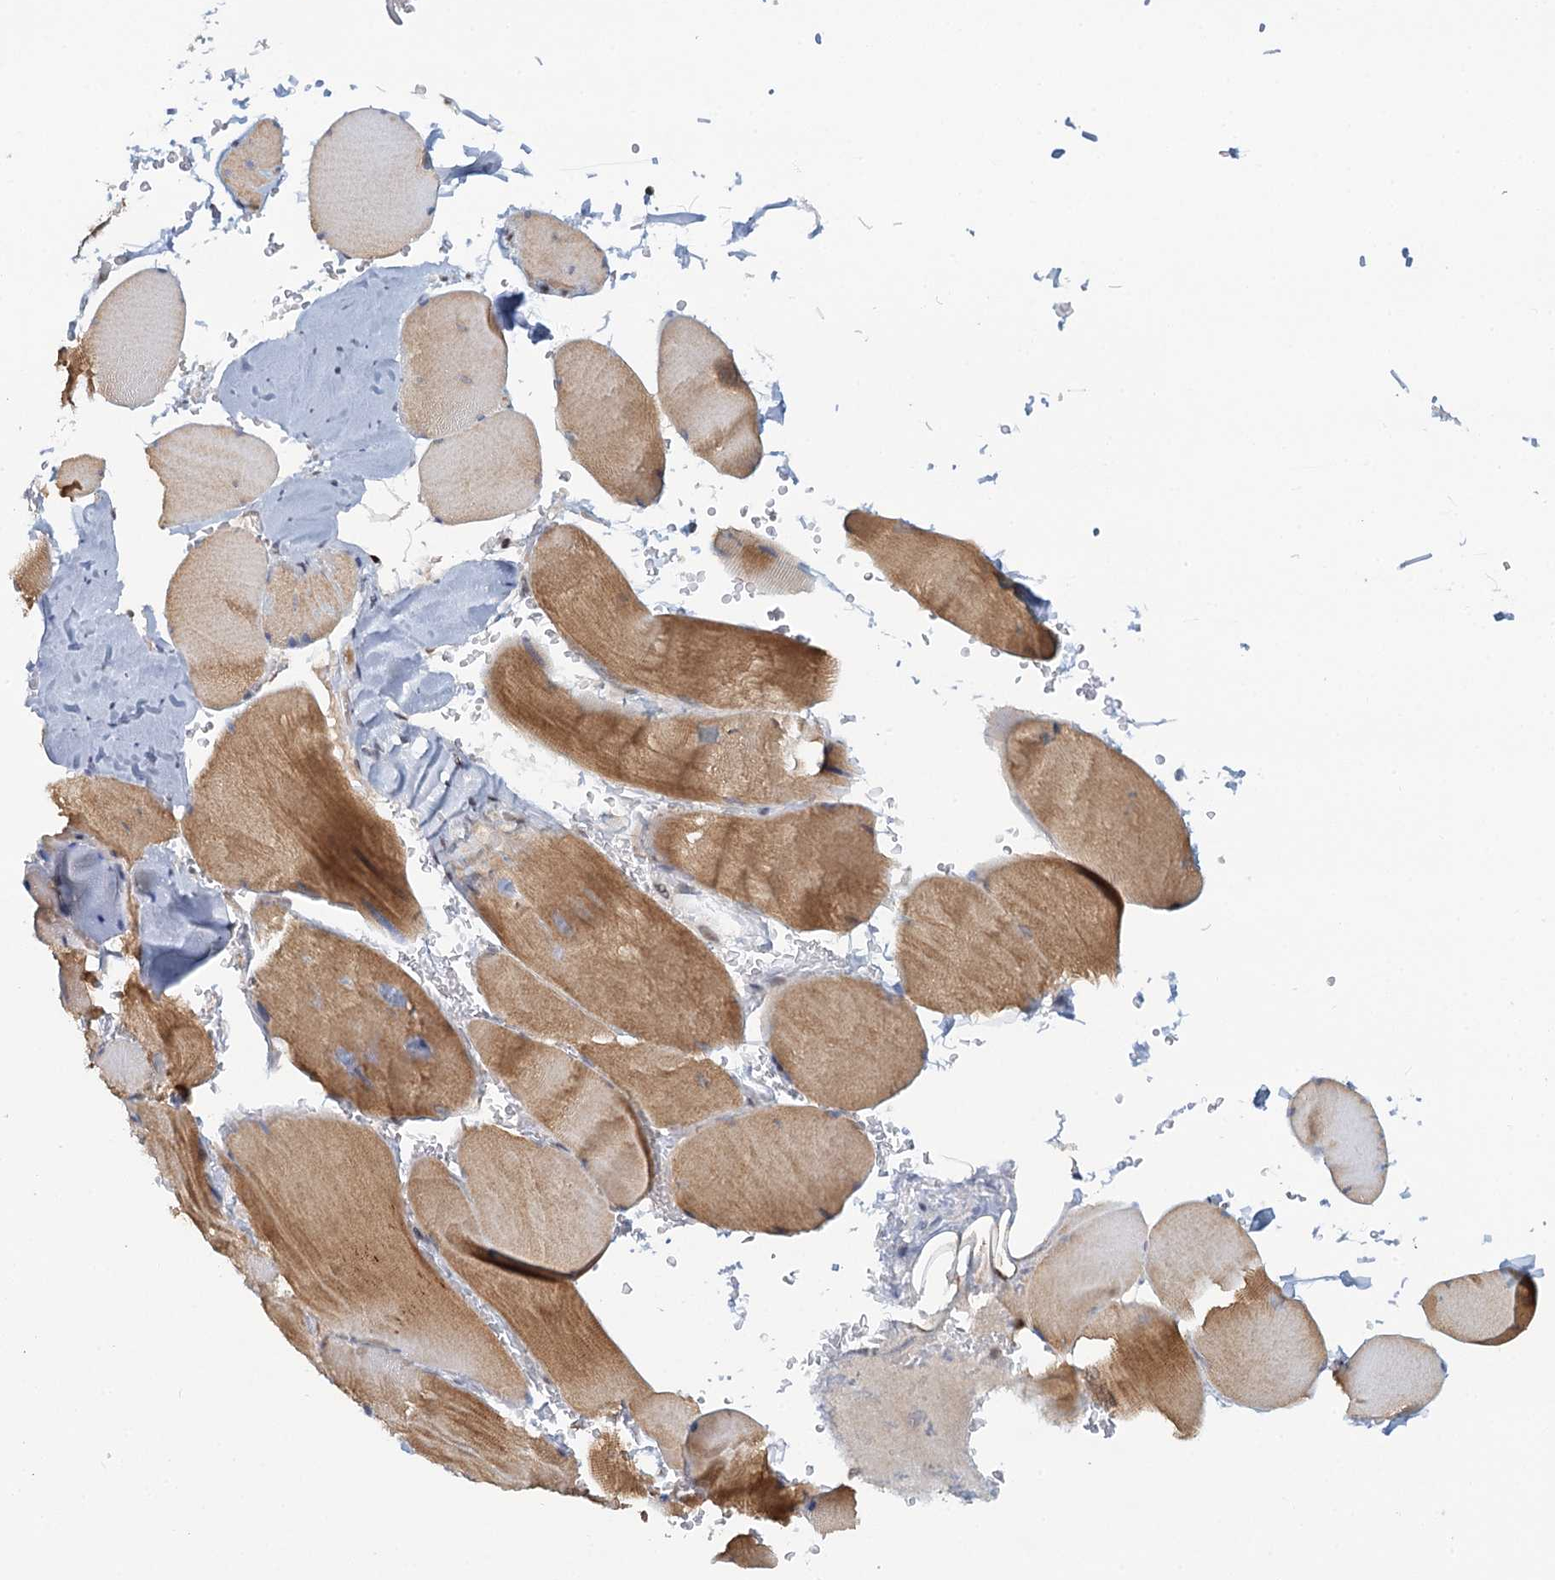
{"staining": {"intensity": "moderate", "quantity": ">75%", "location": "cytoplasmic/membranous"}, "tissue": "skeletal muscle", "cell_type": "Myocytes", "image_type": "normal", "snomed": [{"axis": "morphology", "description": "Normal tissue, NOS"}, {"axis": "topography", "description": "Skeletal muscle"}, {"axis": "topography", "description": "Head-Neck"}], "caption": "Immunohistochemical staining of normal human skeletal muscle displays >75% levels of moderate cytoplasmic/membranous protein expression in approximately >75% of myocytes.", "gene": "GPATCH11", "patient": {"sex": "male", "age": 66}}